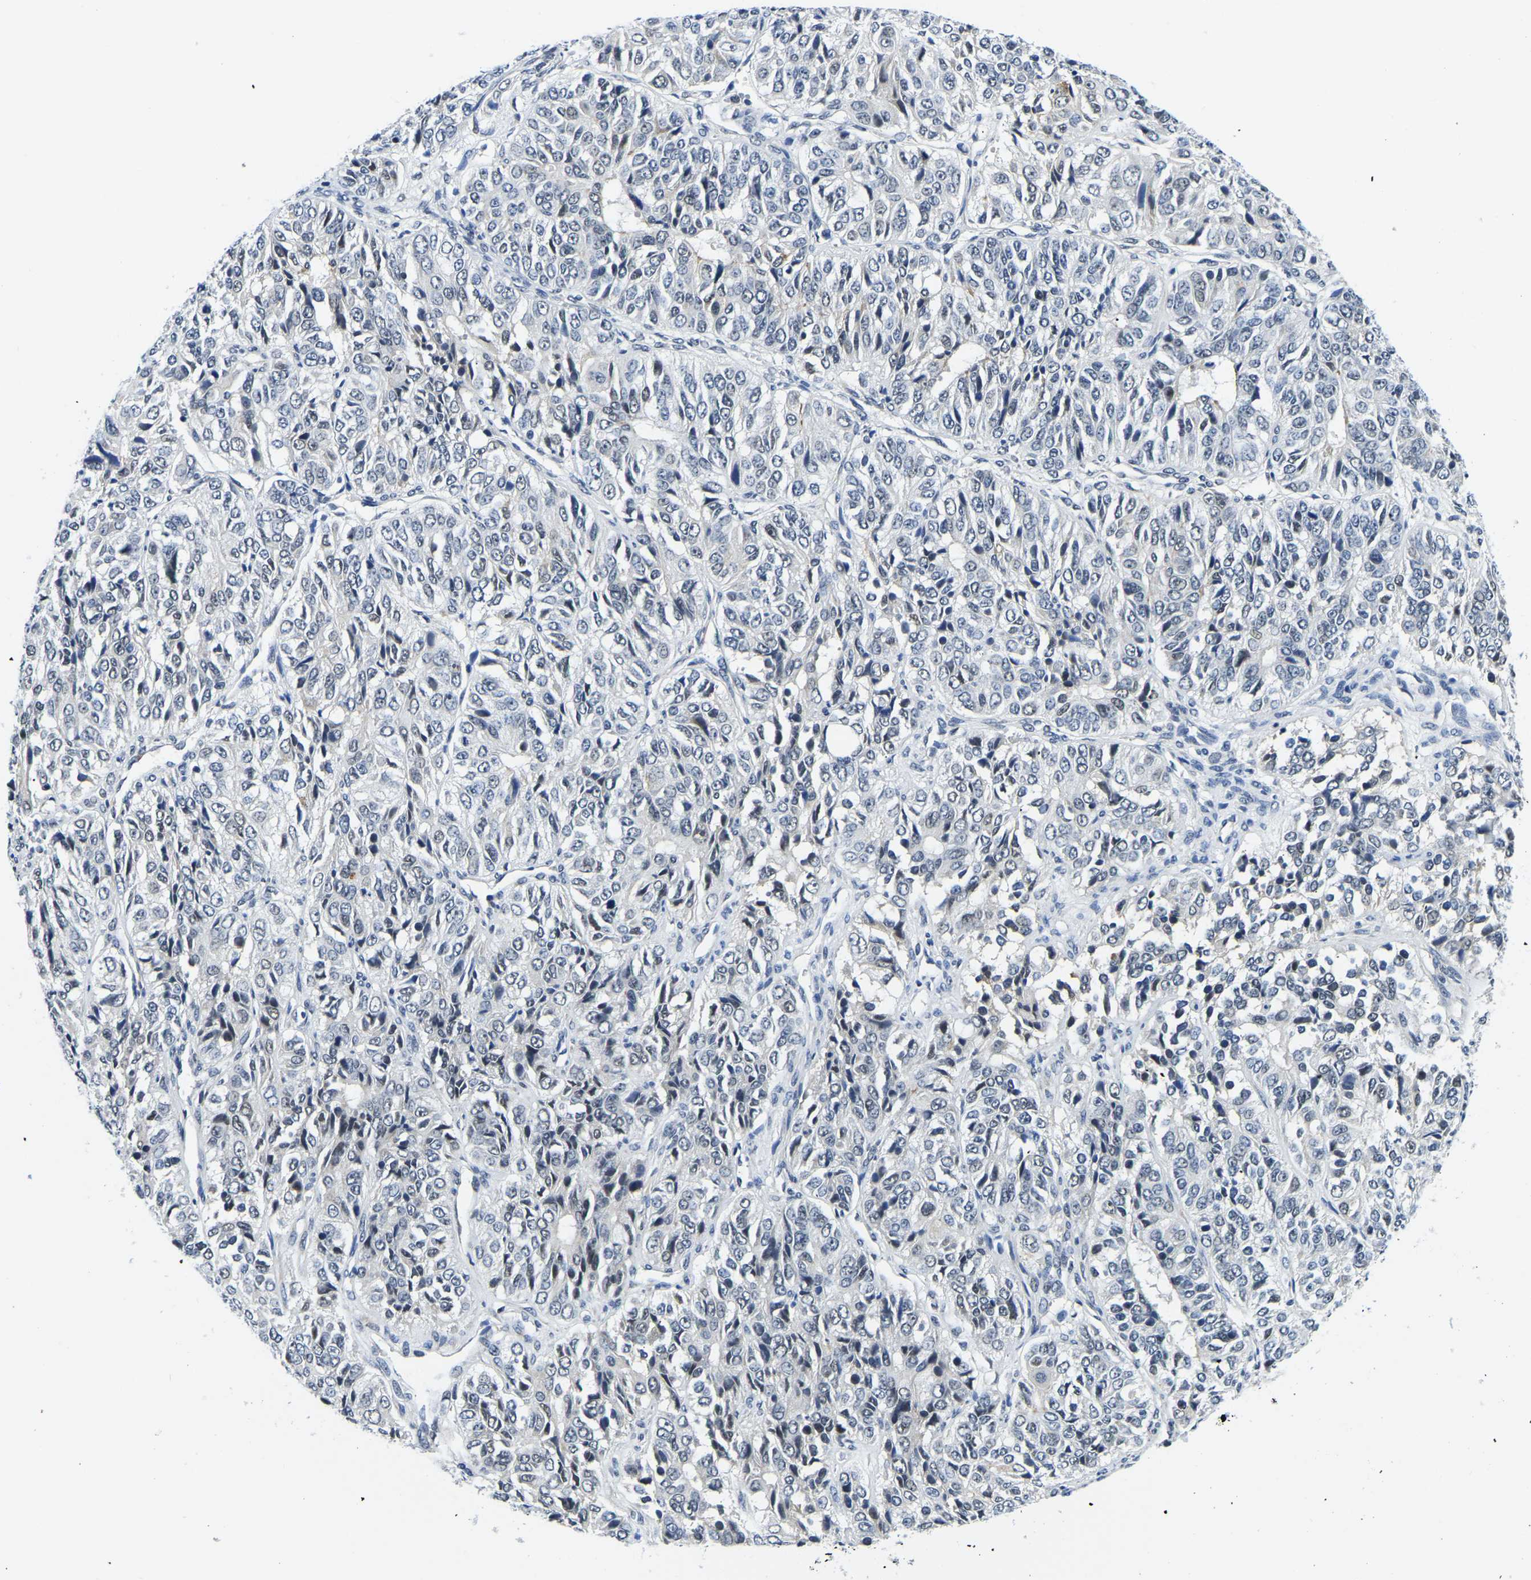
{"staining": {"intensity": "negative", "quantity": "none", "location": "none"}, "tissue": "ovarian cancer", "cell_type": "Tumor cells", "image_type": "cancer", "snomed": [{"axis": "morphology", "description": "Carcinoma, endometroid"}, {"axis": "topography", "description": "Ovary"}], "caption": "Ovarian cancer was stained to show a protein in brown. There is no significant expression in tumor cells. (Immunohistochemistry, brightfield microscopy, high magnification).", "gene": "POLDIP3", "patient": {"sex": "female", "age": 51}}